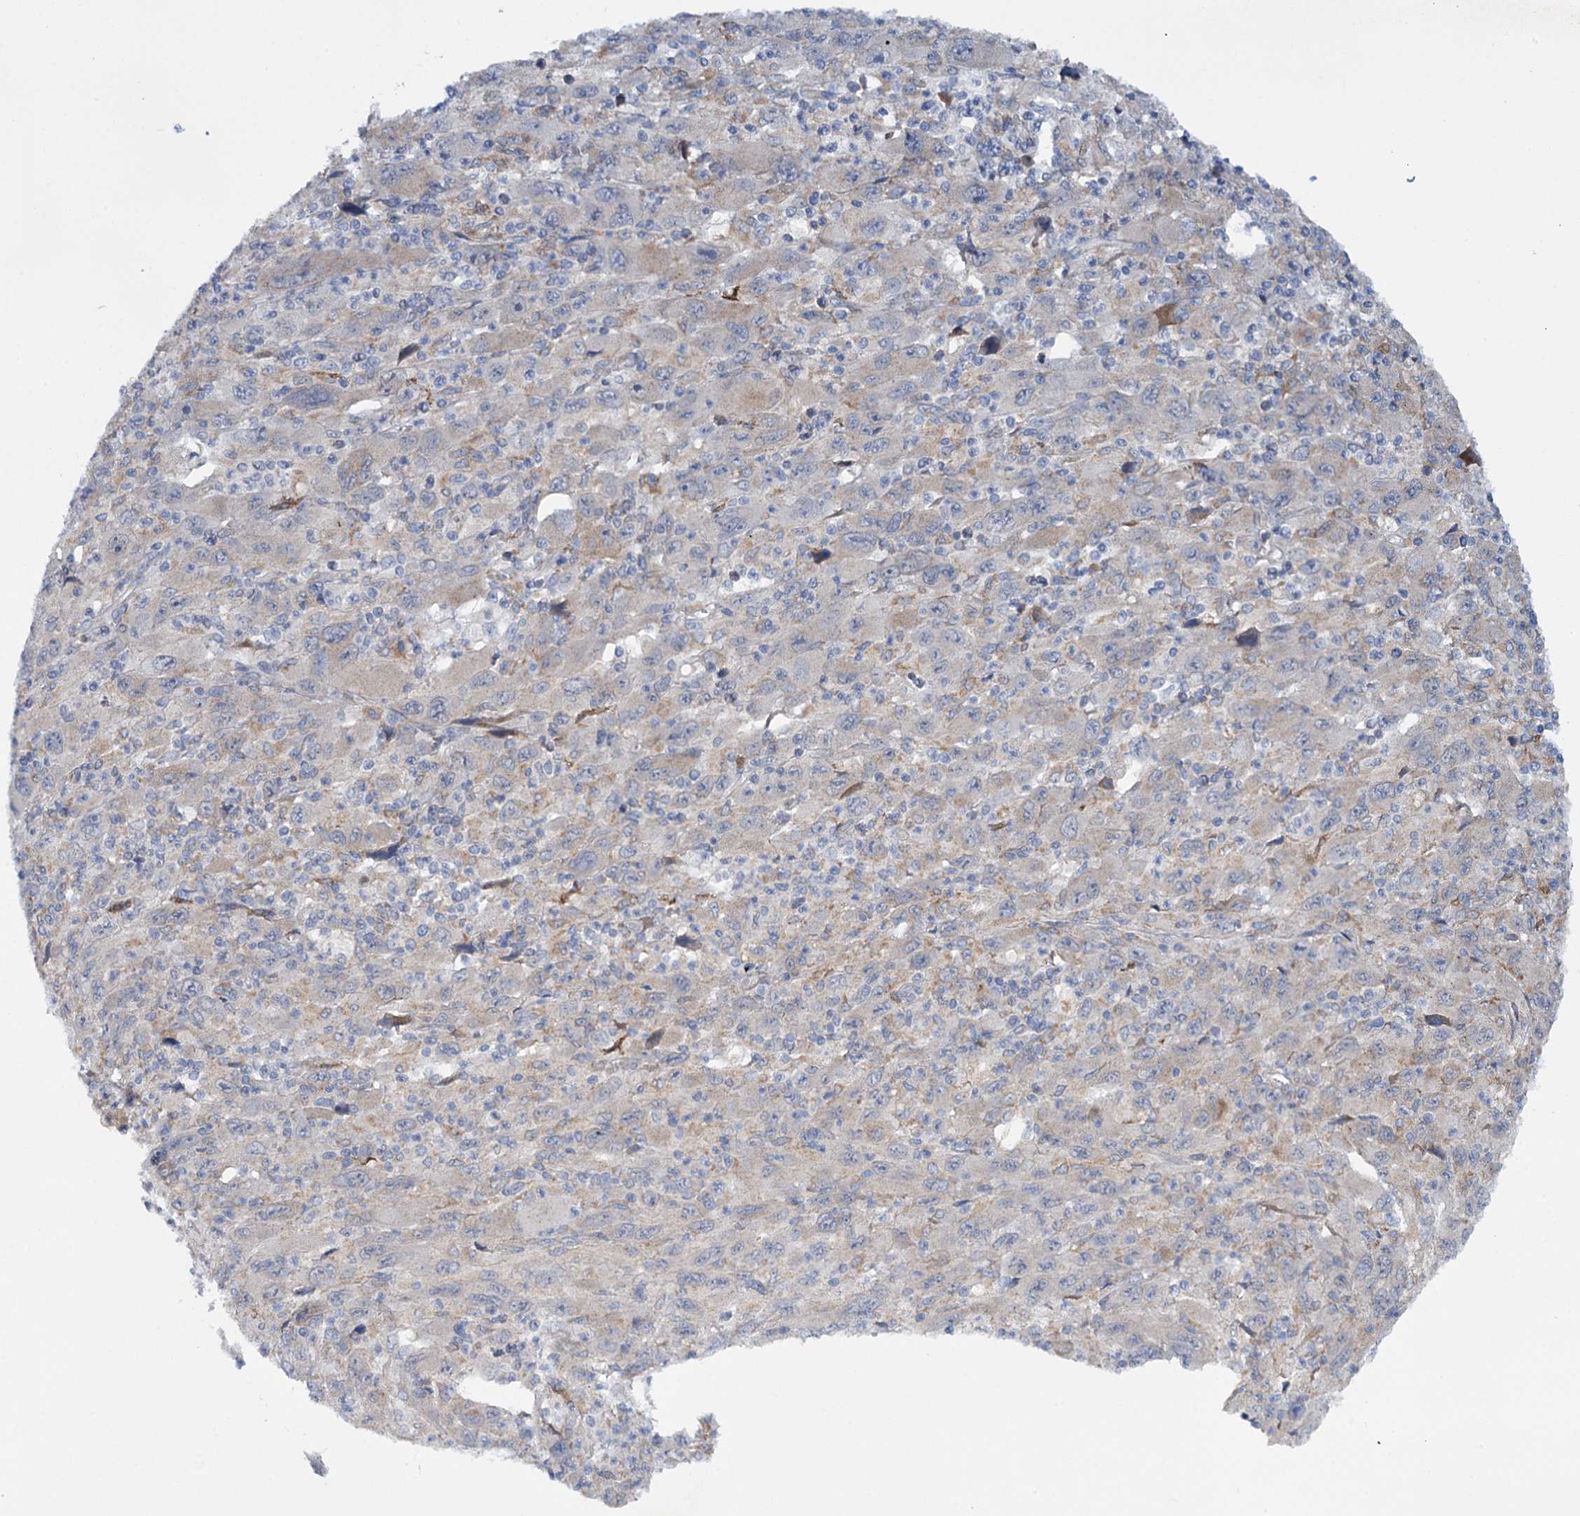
{"staining": {"intensity": "negative", "quantity": "none", "location": "none"}, "tissue": "melanoma", "cell_type": "Tumor cells", "image_type": "cancer", "snomed": [{"axis": "morphology", "description": "Malignant melanoma, Metastatic site"}, {"axis": "topography", "description": "Skin"}], "caption": "IHC of human melanoma displays no expression in tumor cells. (Stains: DAB immunohistochemistry with hematoxylin counter stain, Microscopy: brightfield microscopy at high magnification).", "gene": "MBLAC2", "patient": {"sex": "female", "age": 56}}